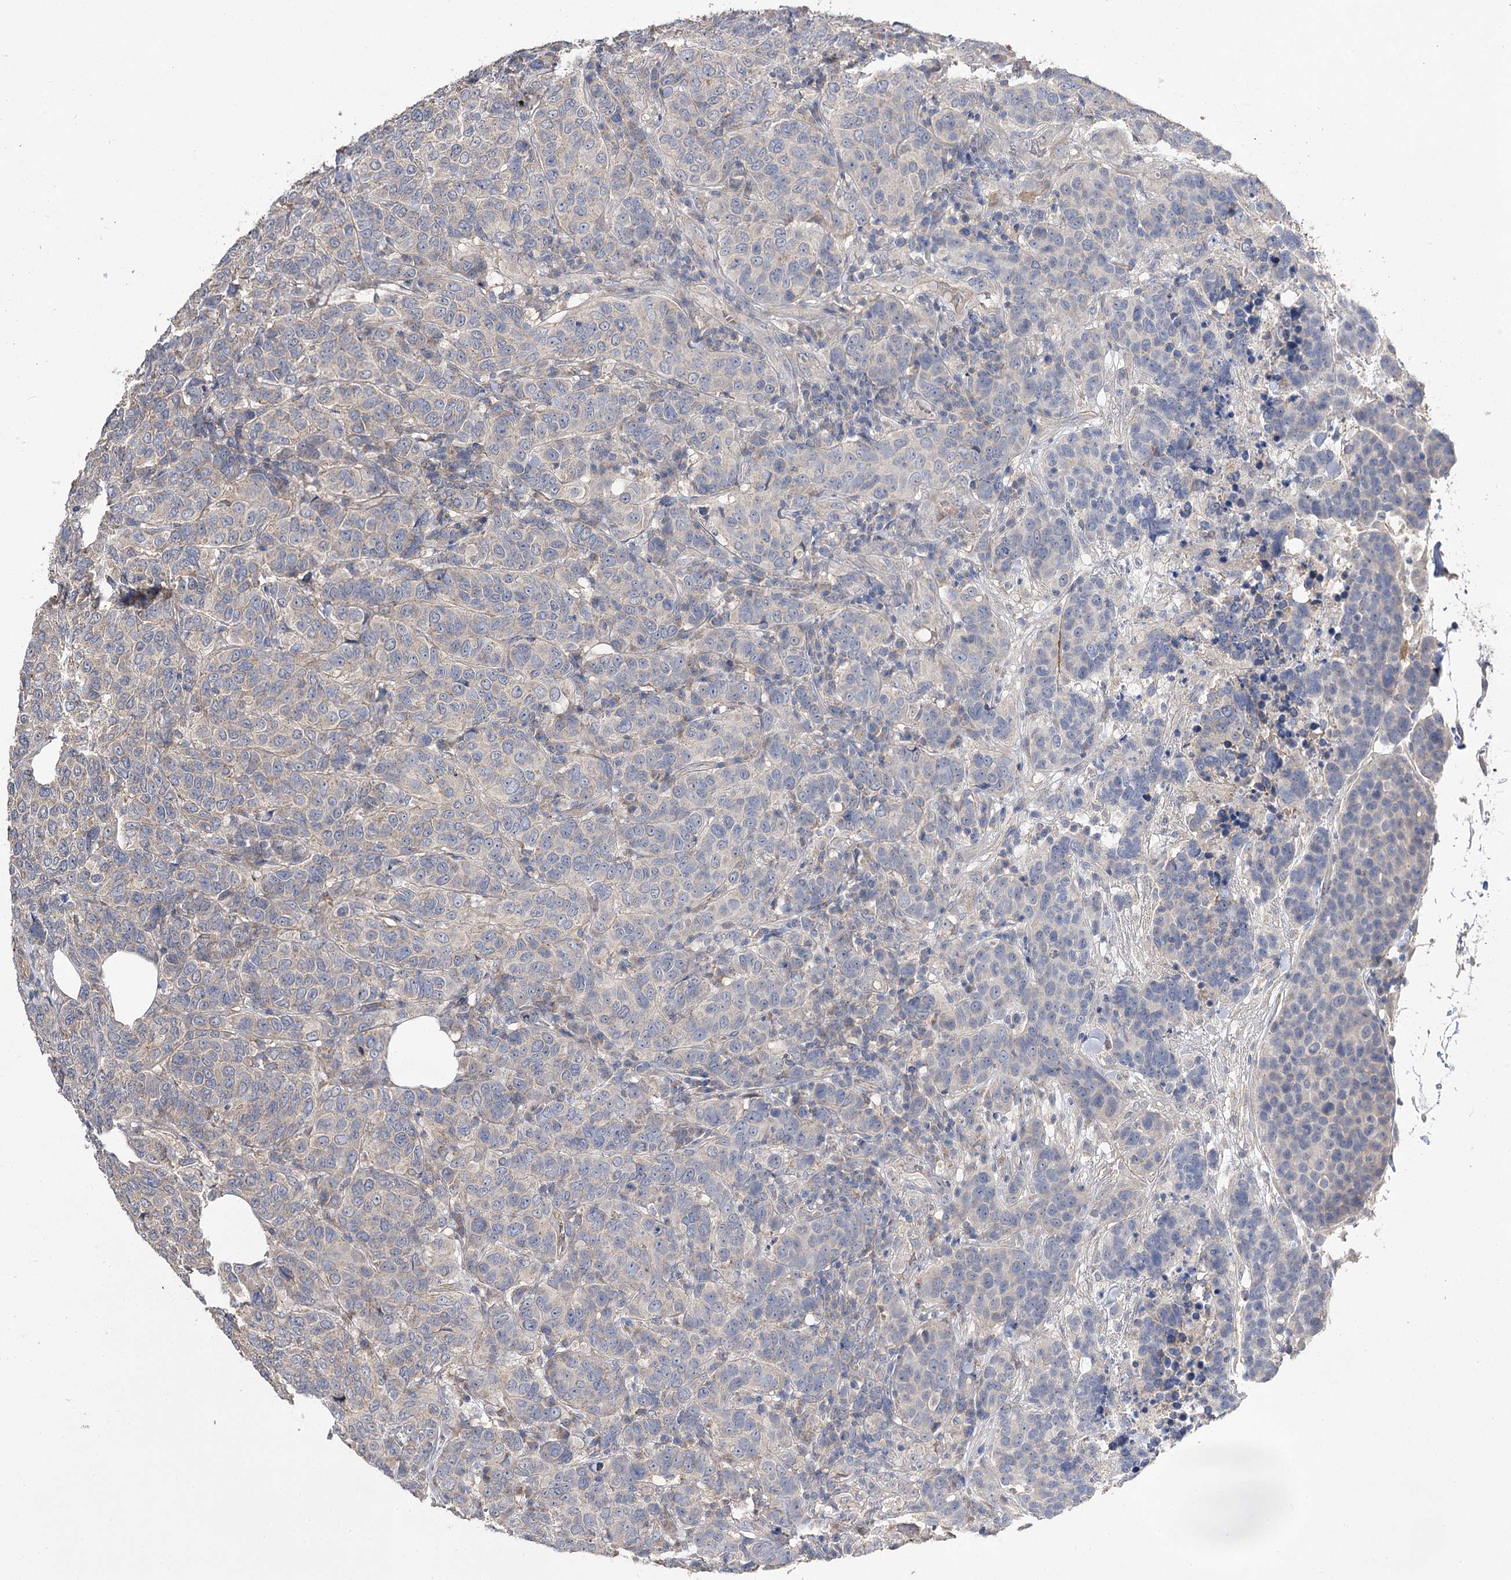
{"staining": {"intensity": "negative", "quantity": "none", "location": "none"}, "tissue": "breast cancer", "cell_type": "Tumor cells", "image_type": "cancer", "snomed": [{"axis": "morphology", "description": "Duct carcinoma"}, {"axis": "topography", "description": "Breast"}], "caption": "IHC of human invasive ductal carcinoma (breast) exhibits no staining in tumor cells.", "gene": "AURKC", "patient": {"sex": "female", "age": 55}}